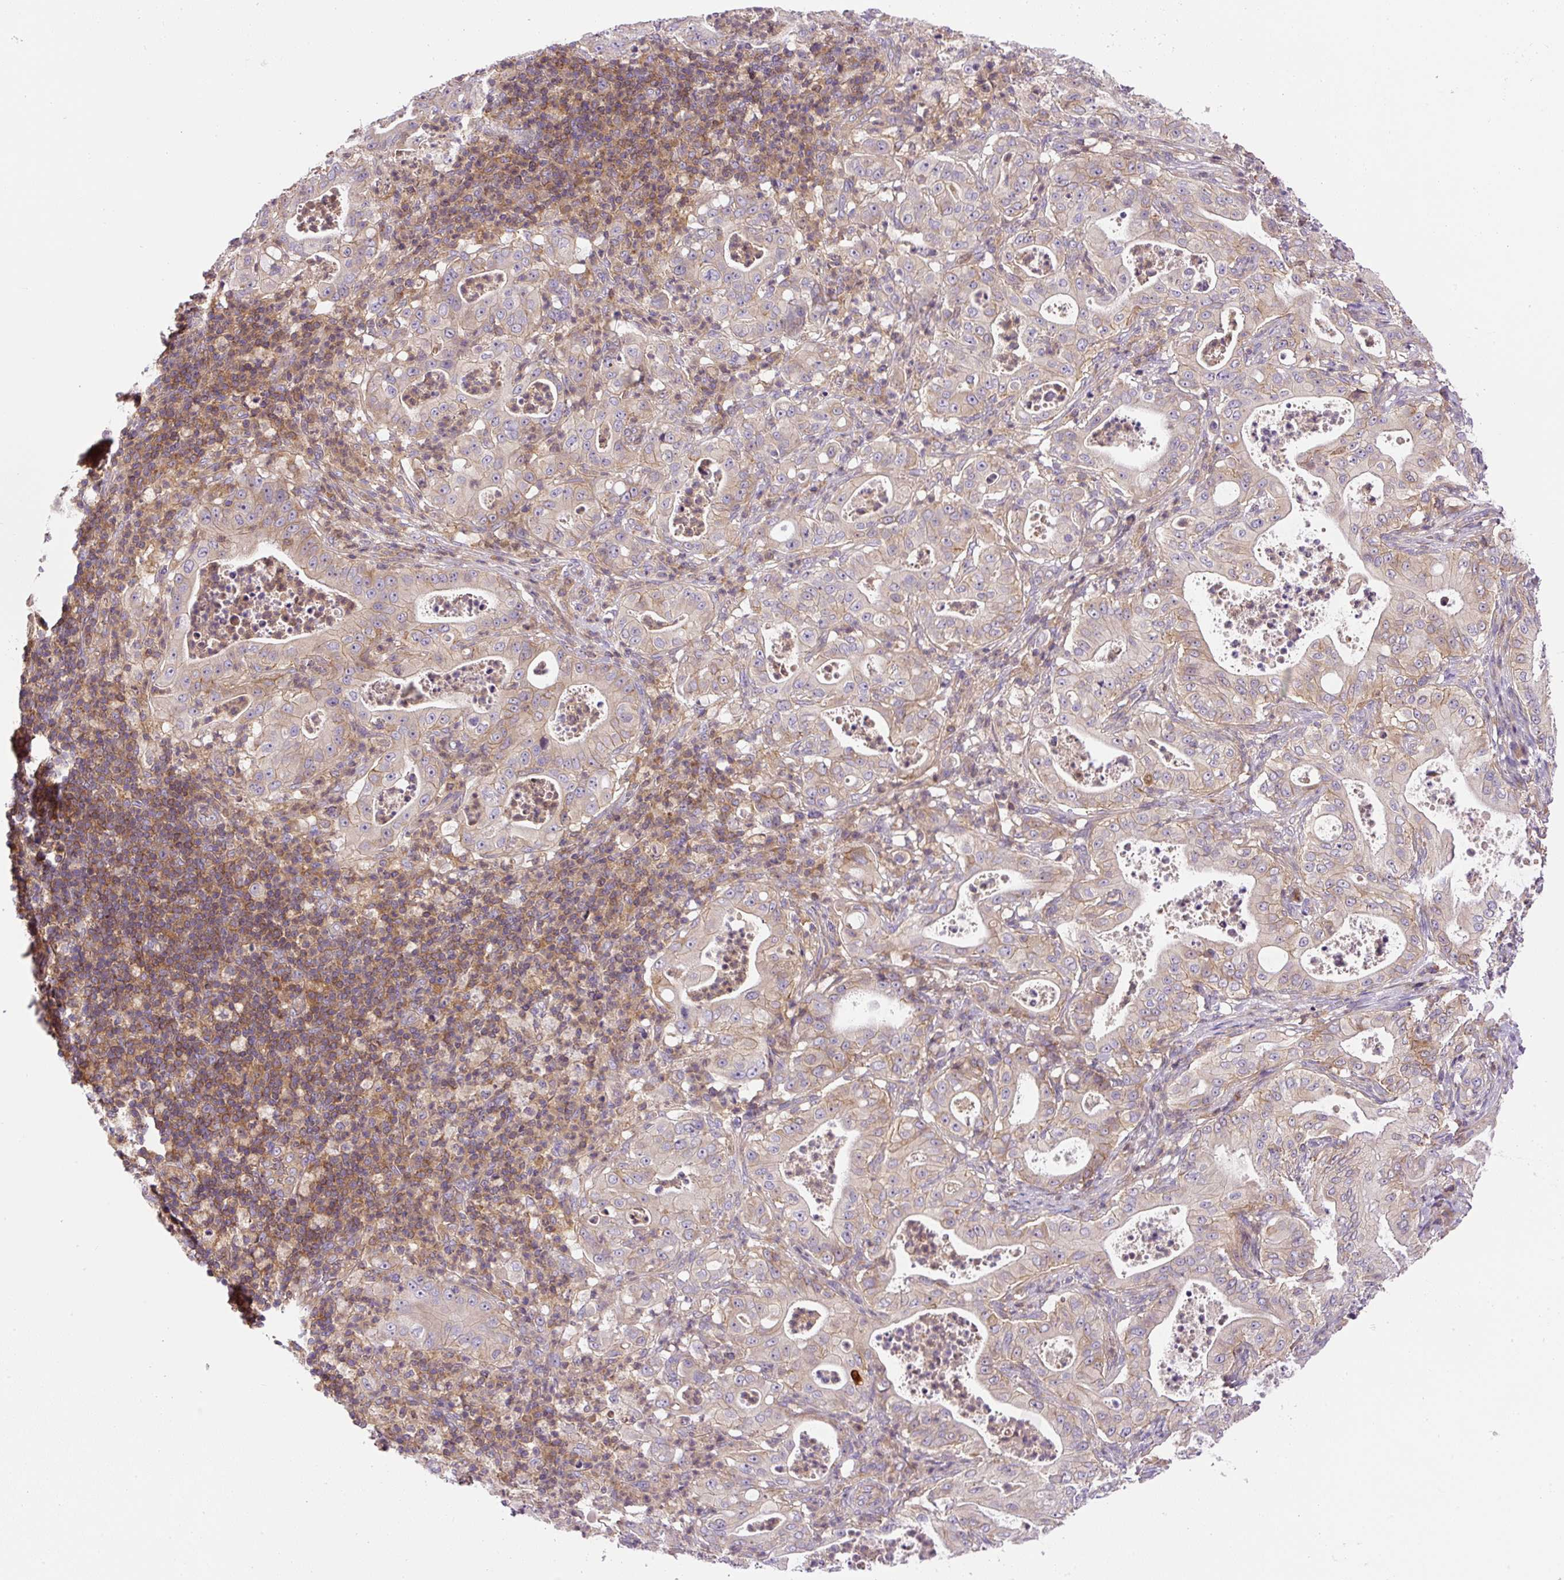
{"staining": {"intensity": "weak", "quantity": "25%-75%", "location": "cytoplasmic/membranous"}, "tissue": "pancreatic cancer", "cell_type": "Tumor cells", "image_type": "cancer", "snomed": [{"axis": "morphology", "description": "Adenocarcinoma, NOS"}, {"axis": "topography", "description": "Pancreas"}], "caption": "A low amount of weak cytoplasmic/membranous staining is appreciated in about 25%-75% of tumor cells in pancreatic cancer (adenocarcinoma) tissue.", "gene": "CCDC28A", "patient": {"sex": "male", "age": 71}}